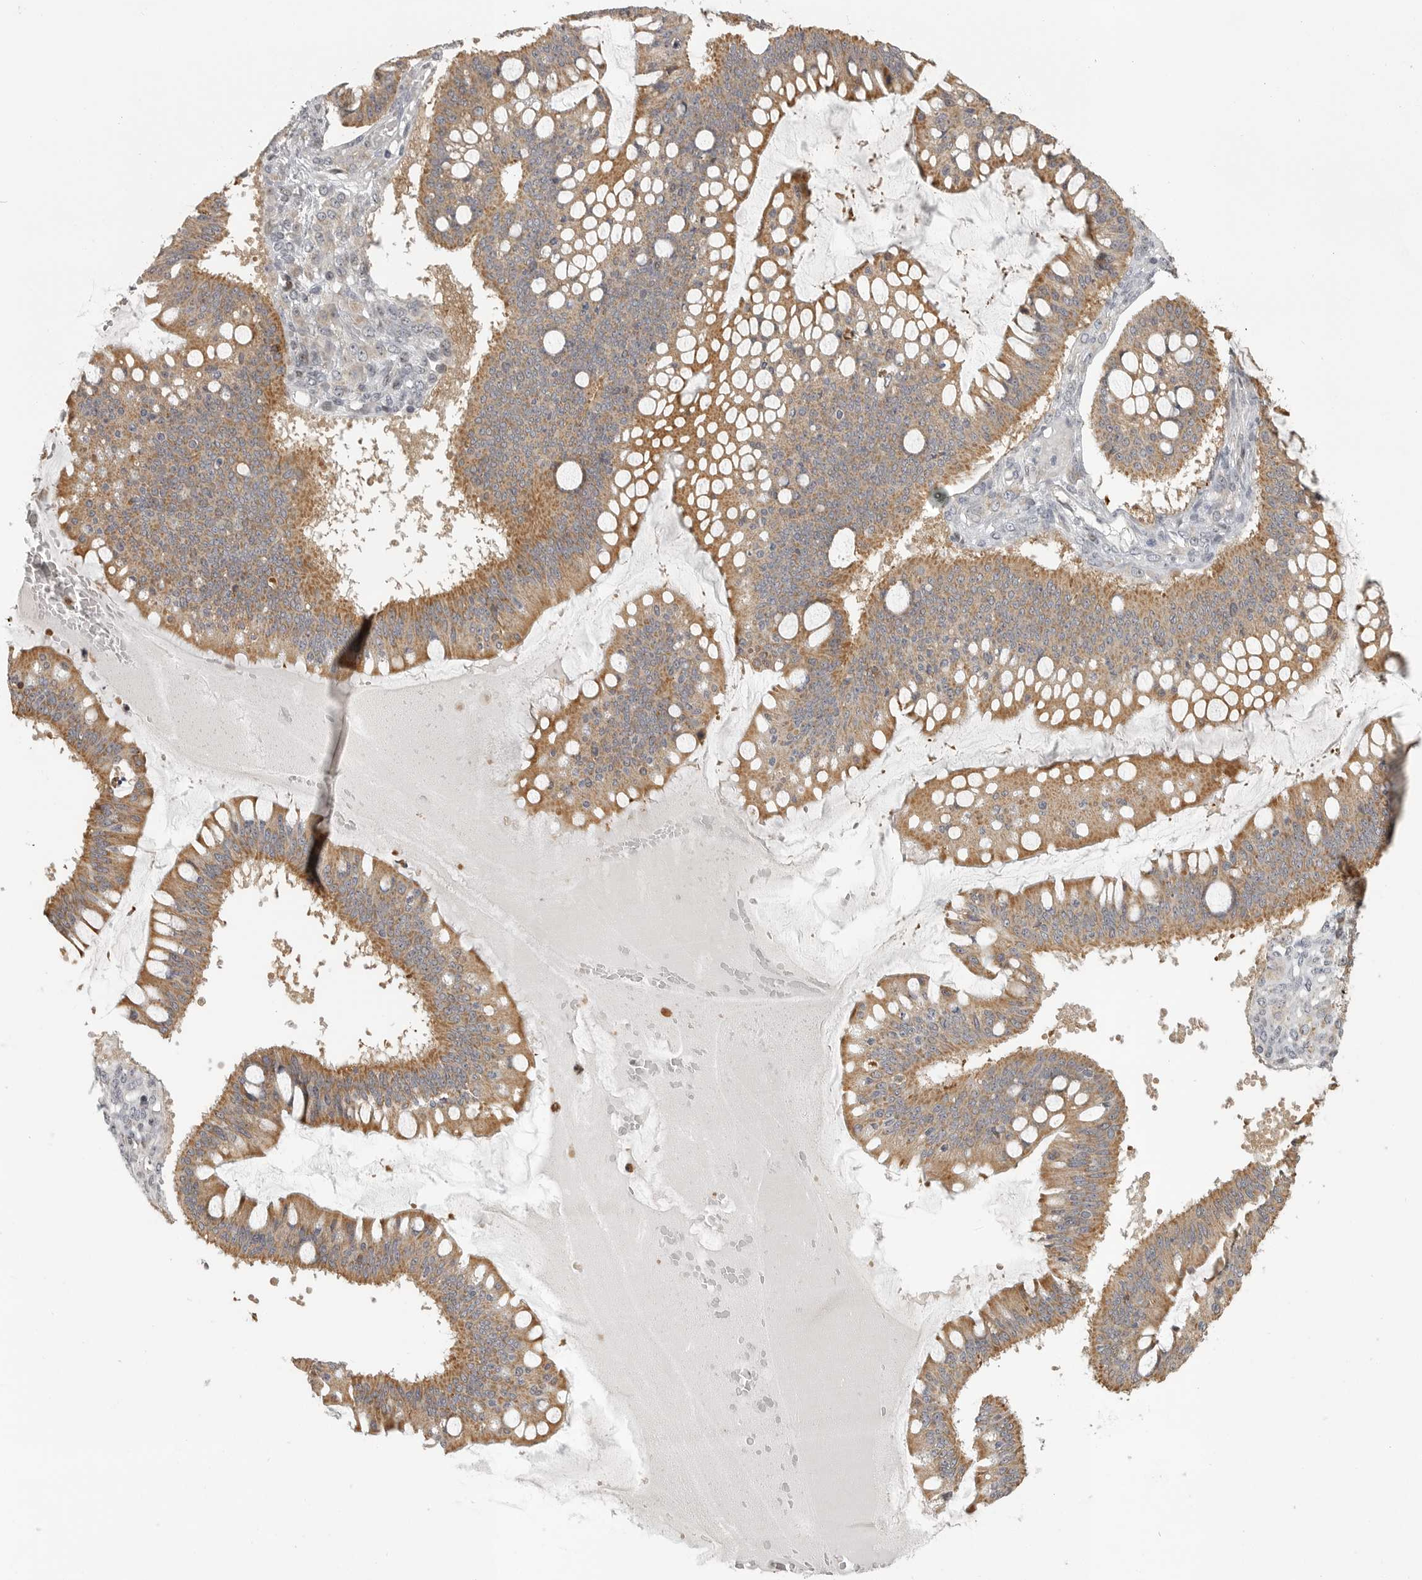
{"staining": {"intensity": "moderate", "quantity": ">75%", "location": "cytoplasmic/membranous"}, "tissue": "ovarian cancer", "cell_type": "Tumor cells", "image_type": "cancer", "snomed": [{"axis": "morphology", "description": "Cystadenocarcinoma, mucinous, NOS"}, {"axis": "topography", "description": "Ovary"}], "caption": "Moderate cytoplasmic/membranous staining for a protein is identified in approximately >75% of tumor cells of ovarian mucinous cystadenocarcinoma using immunohistochemistry.", "gene": "POLE2", "patient": {"sex": "female", "age": 73}}